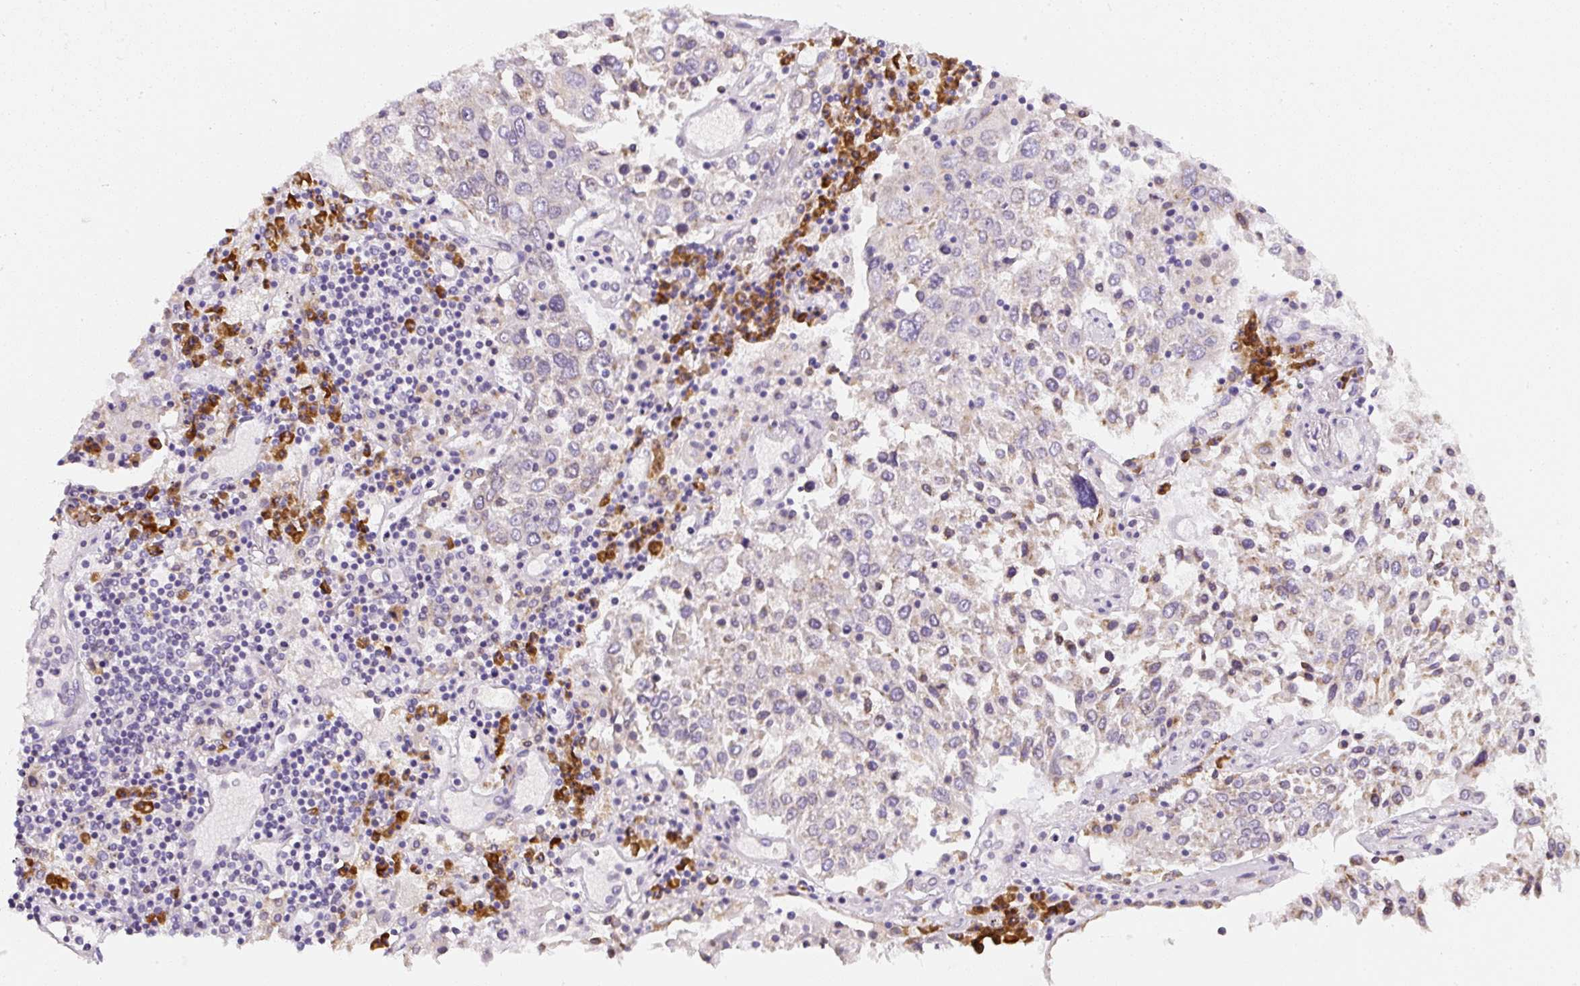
{"staining": {"intensity": "negative", "quantity": "none", "location": "none"}, "tissue": "lung cancer", "cell_type": "Tumor cells", "image_type": "cancer", "snomed": [{"axis": "morphology", "description": "Squamous cell carcinoma, NOS"}, {"axis": "topography", "description": "Lung"}], "caption": "The photomicrograph reveals no significant staining in tumor cells of lung cancer.", "gene": "DDOST", "patient": {"sex": "male", "age": 65}}